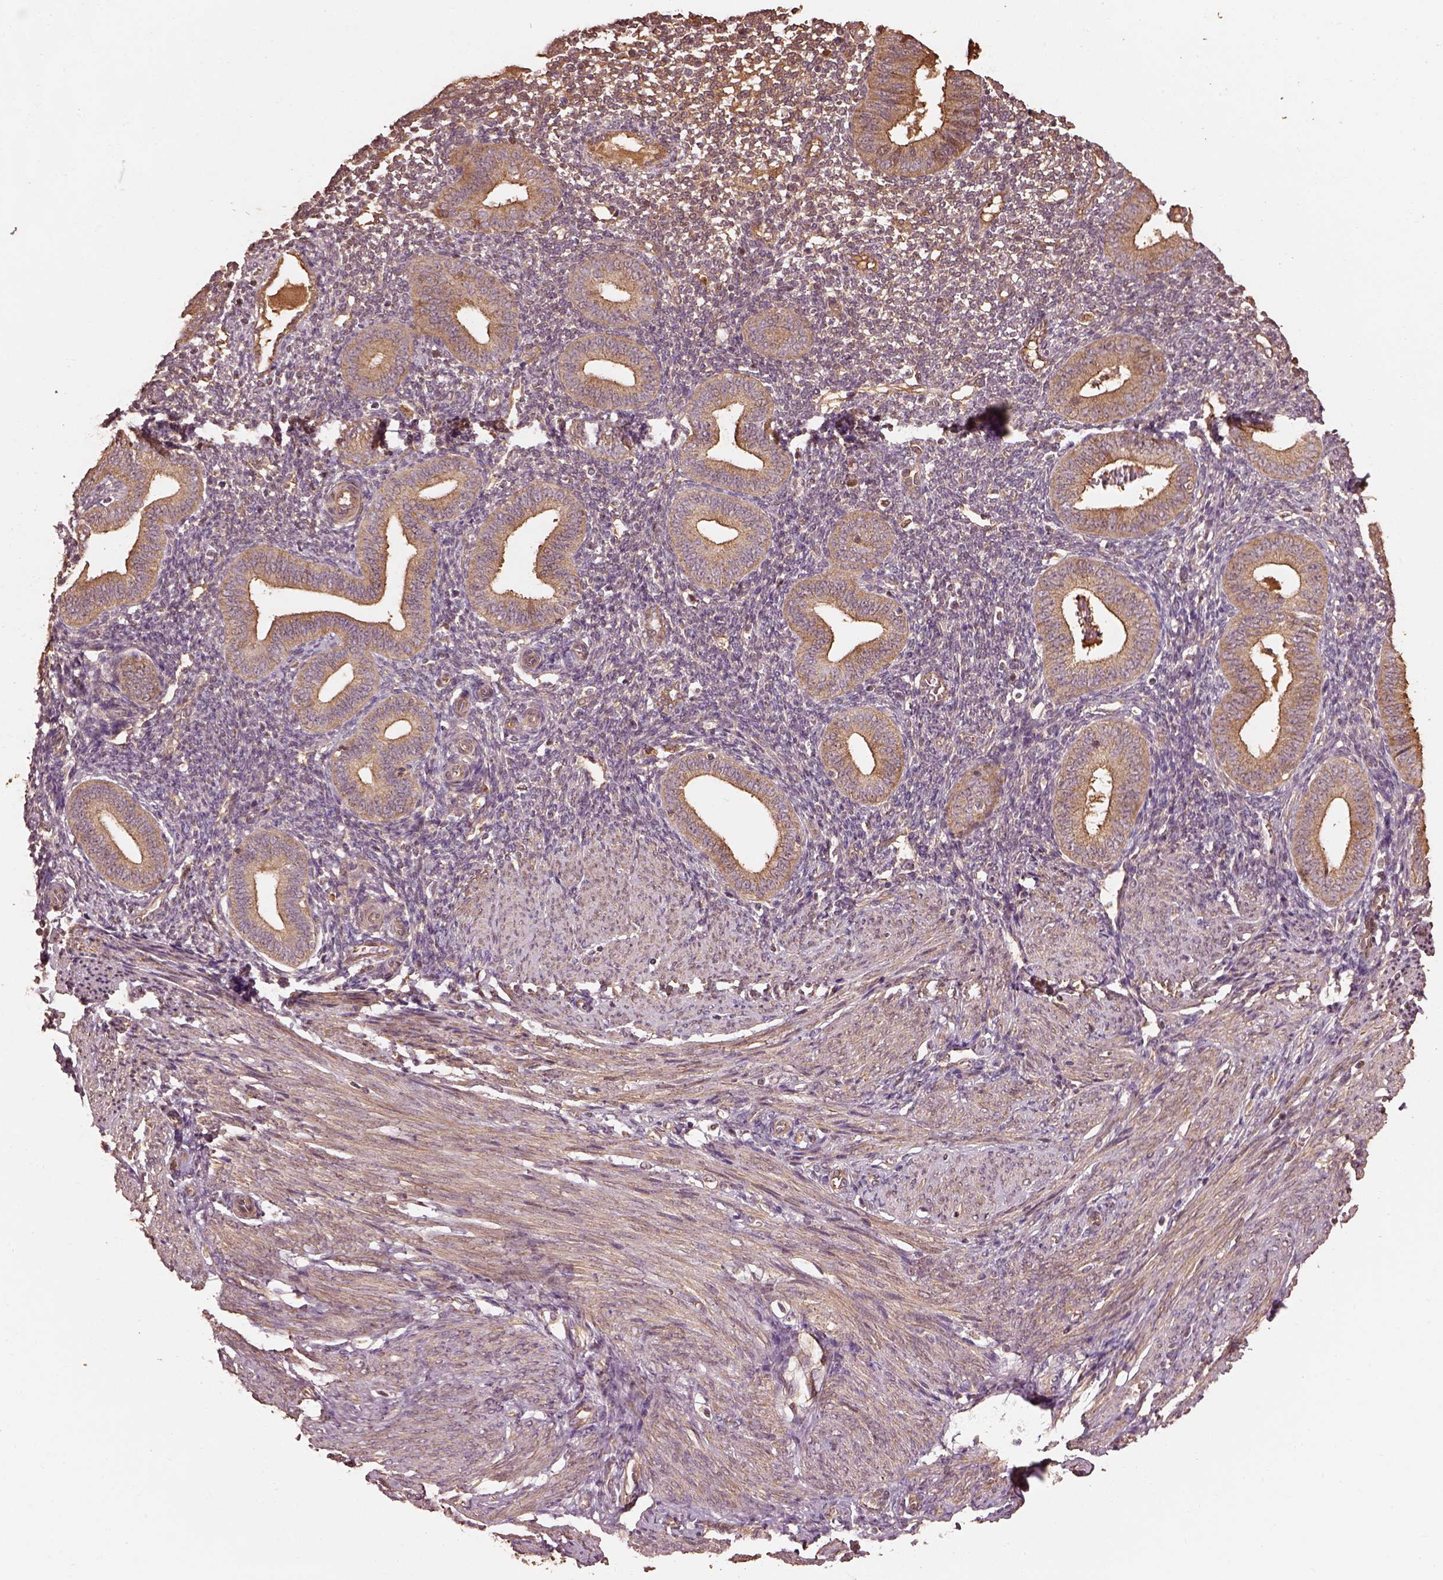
{"staining": {"intensity": "negative", "quantity": "none", "location": "none"}, "tissue": "endometrium", "cell_type": "Cells in endometrial stroma", "image_type": "normal", "snomed": [{"axis": "morphology", "description": "Normal tissue, NOS"}, {"axis": "topography", "description": "Endometrium"}], "caption": "A histopathology image of human endometrium is negative for staining in cells in endometrial stroma. Nuclei are stained in blue.", "gene": "METTL4", "patient": {"sex": "female", "age": 40}}